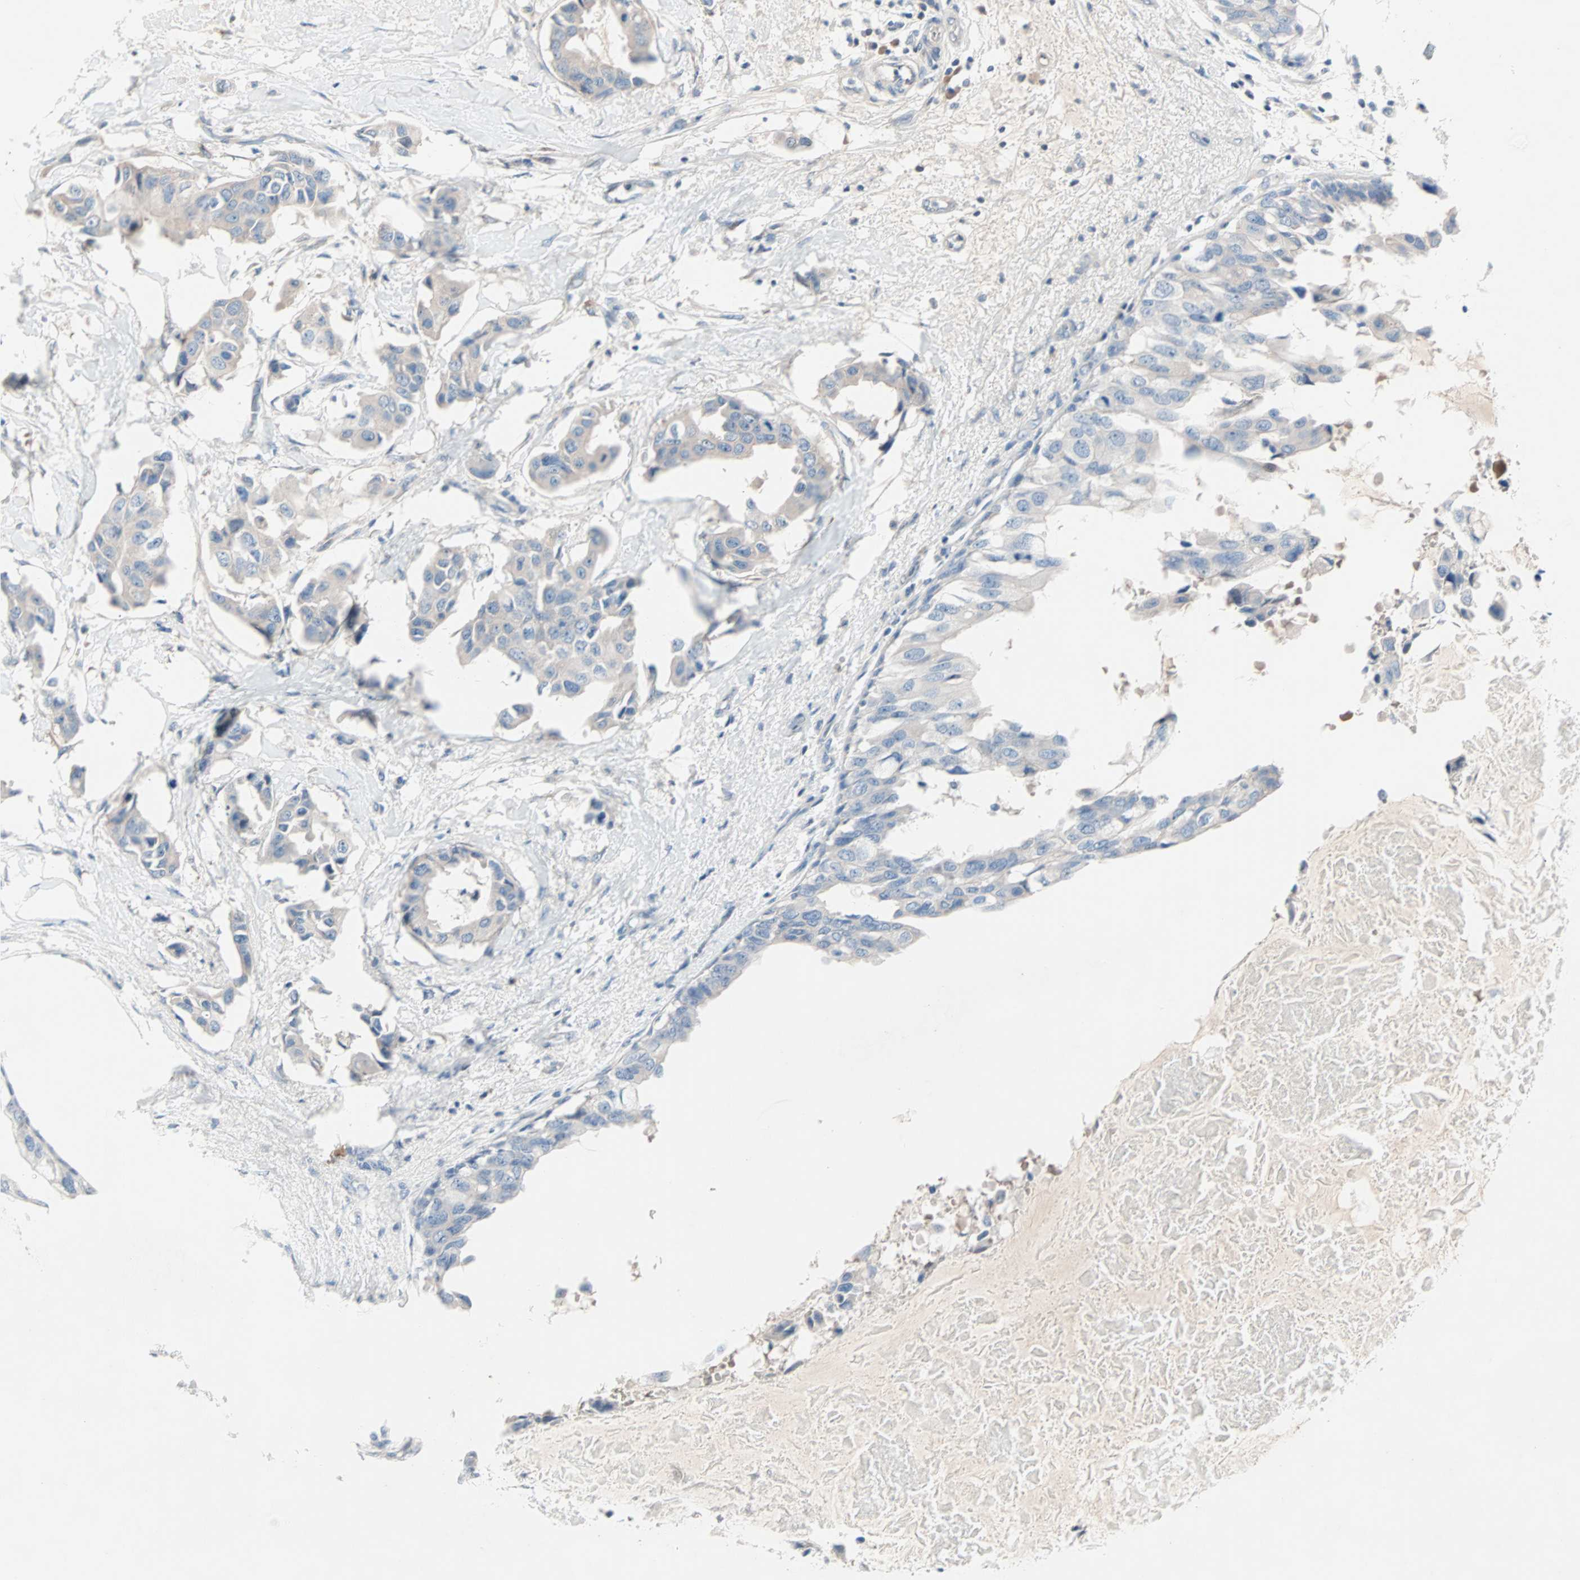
{"staining": {"intensity": "negative", "quantity": "none", "location": "none"}, "tissue": "breast cancer", "cell_type": "Tumor cells", "image_type": "cancer", "snomed": [{"axis": "morphology", "description": "Duct carcinoma"}, {"axis": "topography", "description": "Breast"}], "caption": "IHC of breast infiltrating ductal carcinoma displays no staining in tumor cells.", "gene": "NEFH", "patient": {"sex": "female", "age": 40}}